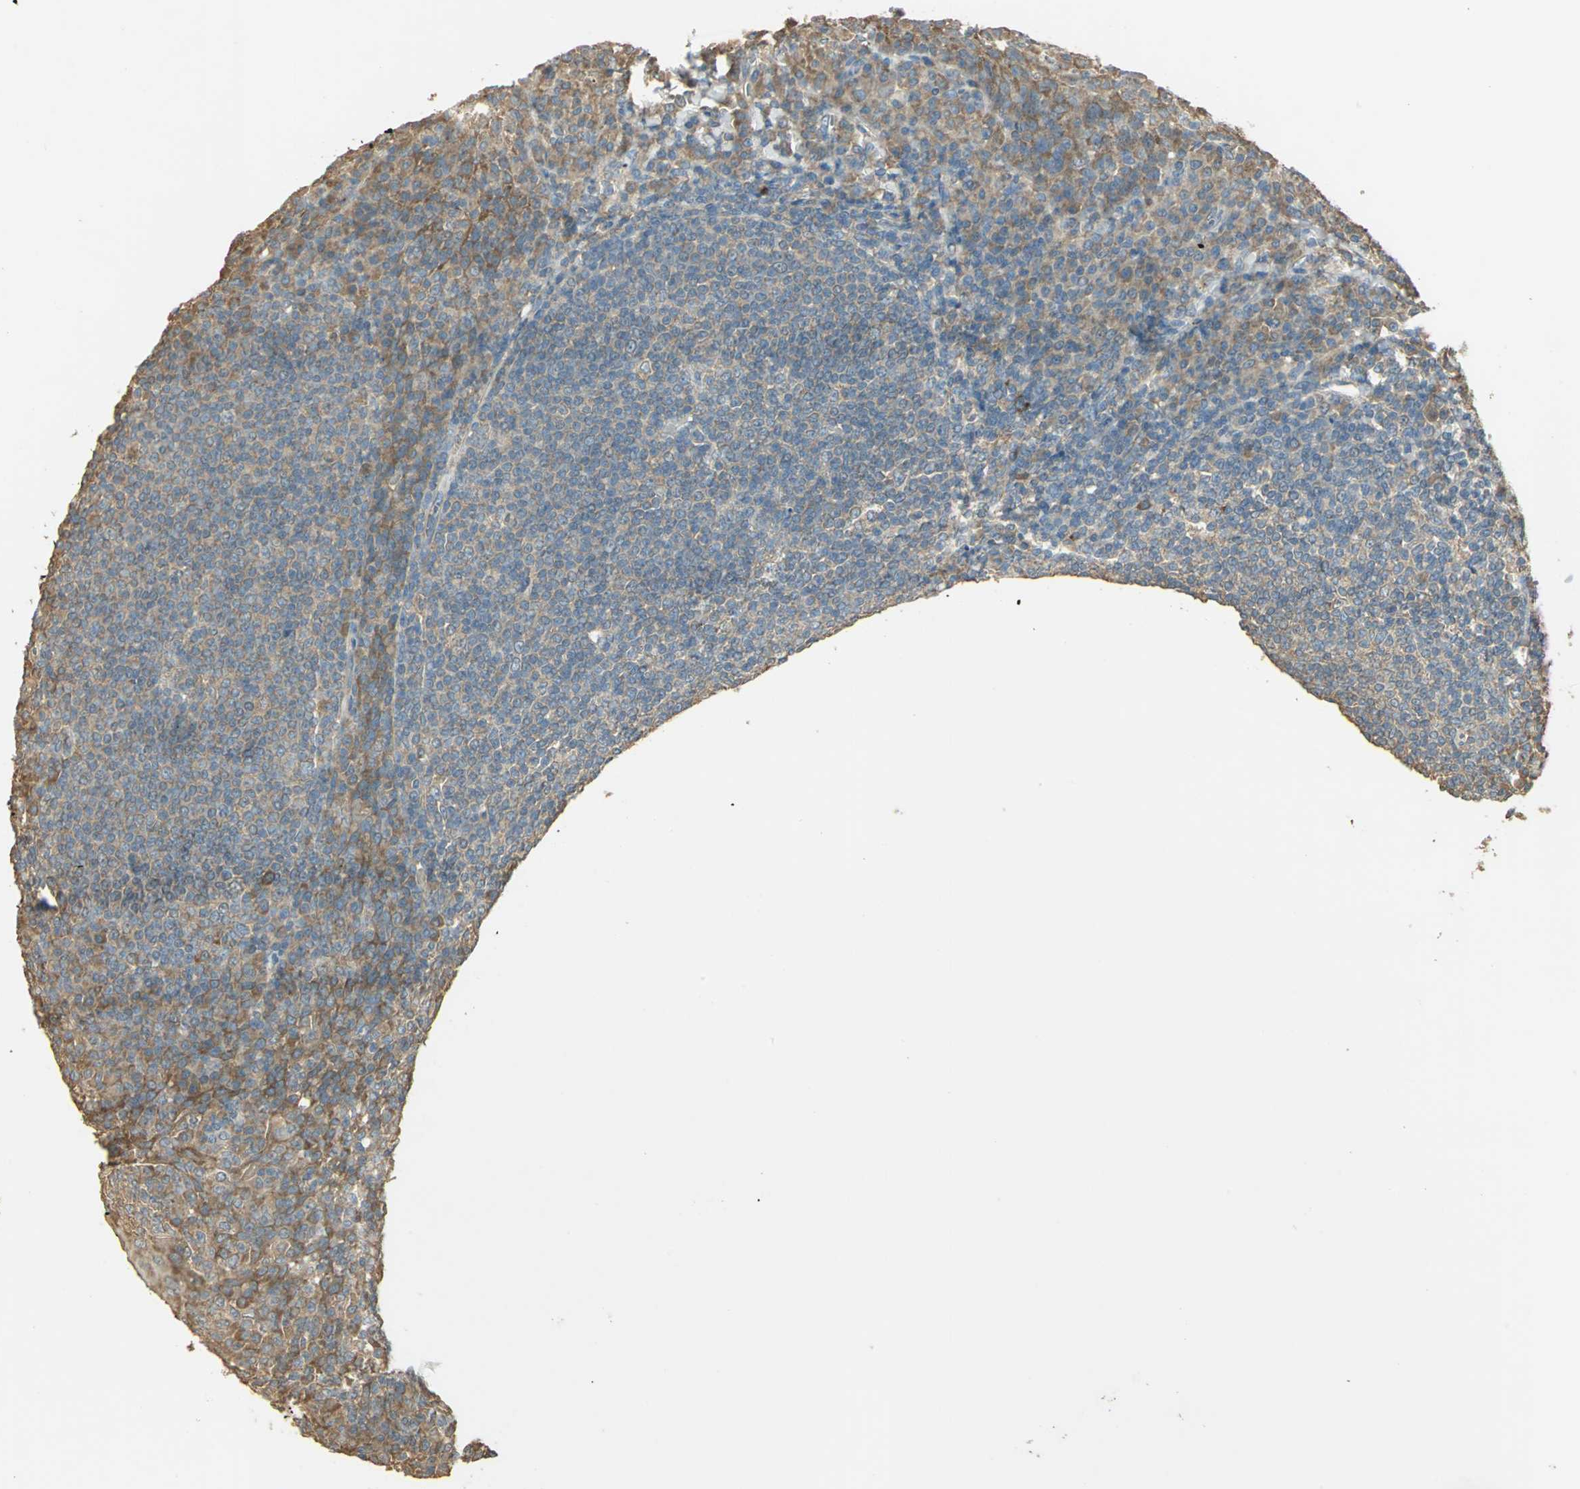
{"staining": {"intensity": "moderate", "quantity": "25%-75%", "location": "cytoplasmic/membranous"}, "tissue": "tonsil", "cell_type": "Germinal center cells", "image_type": "normal", "snomed": [{"axis": "morphology", "description": "Normal tissue, NOS"}, {"axis": "topography", "description": "Tonsil"}], "caption": "A brown stain labels moderate cytoplasmic/membranous positivity of a protein in germinal center cells of unremarkable tonsil.", "gene": "SHC2", "patient": {"sex": "male", "age": 31}}